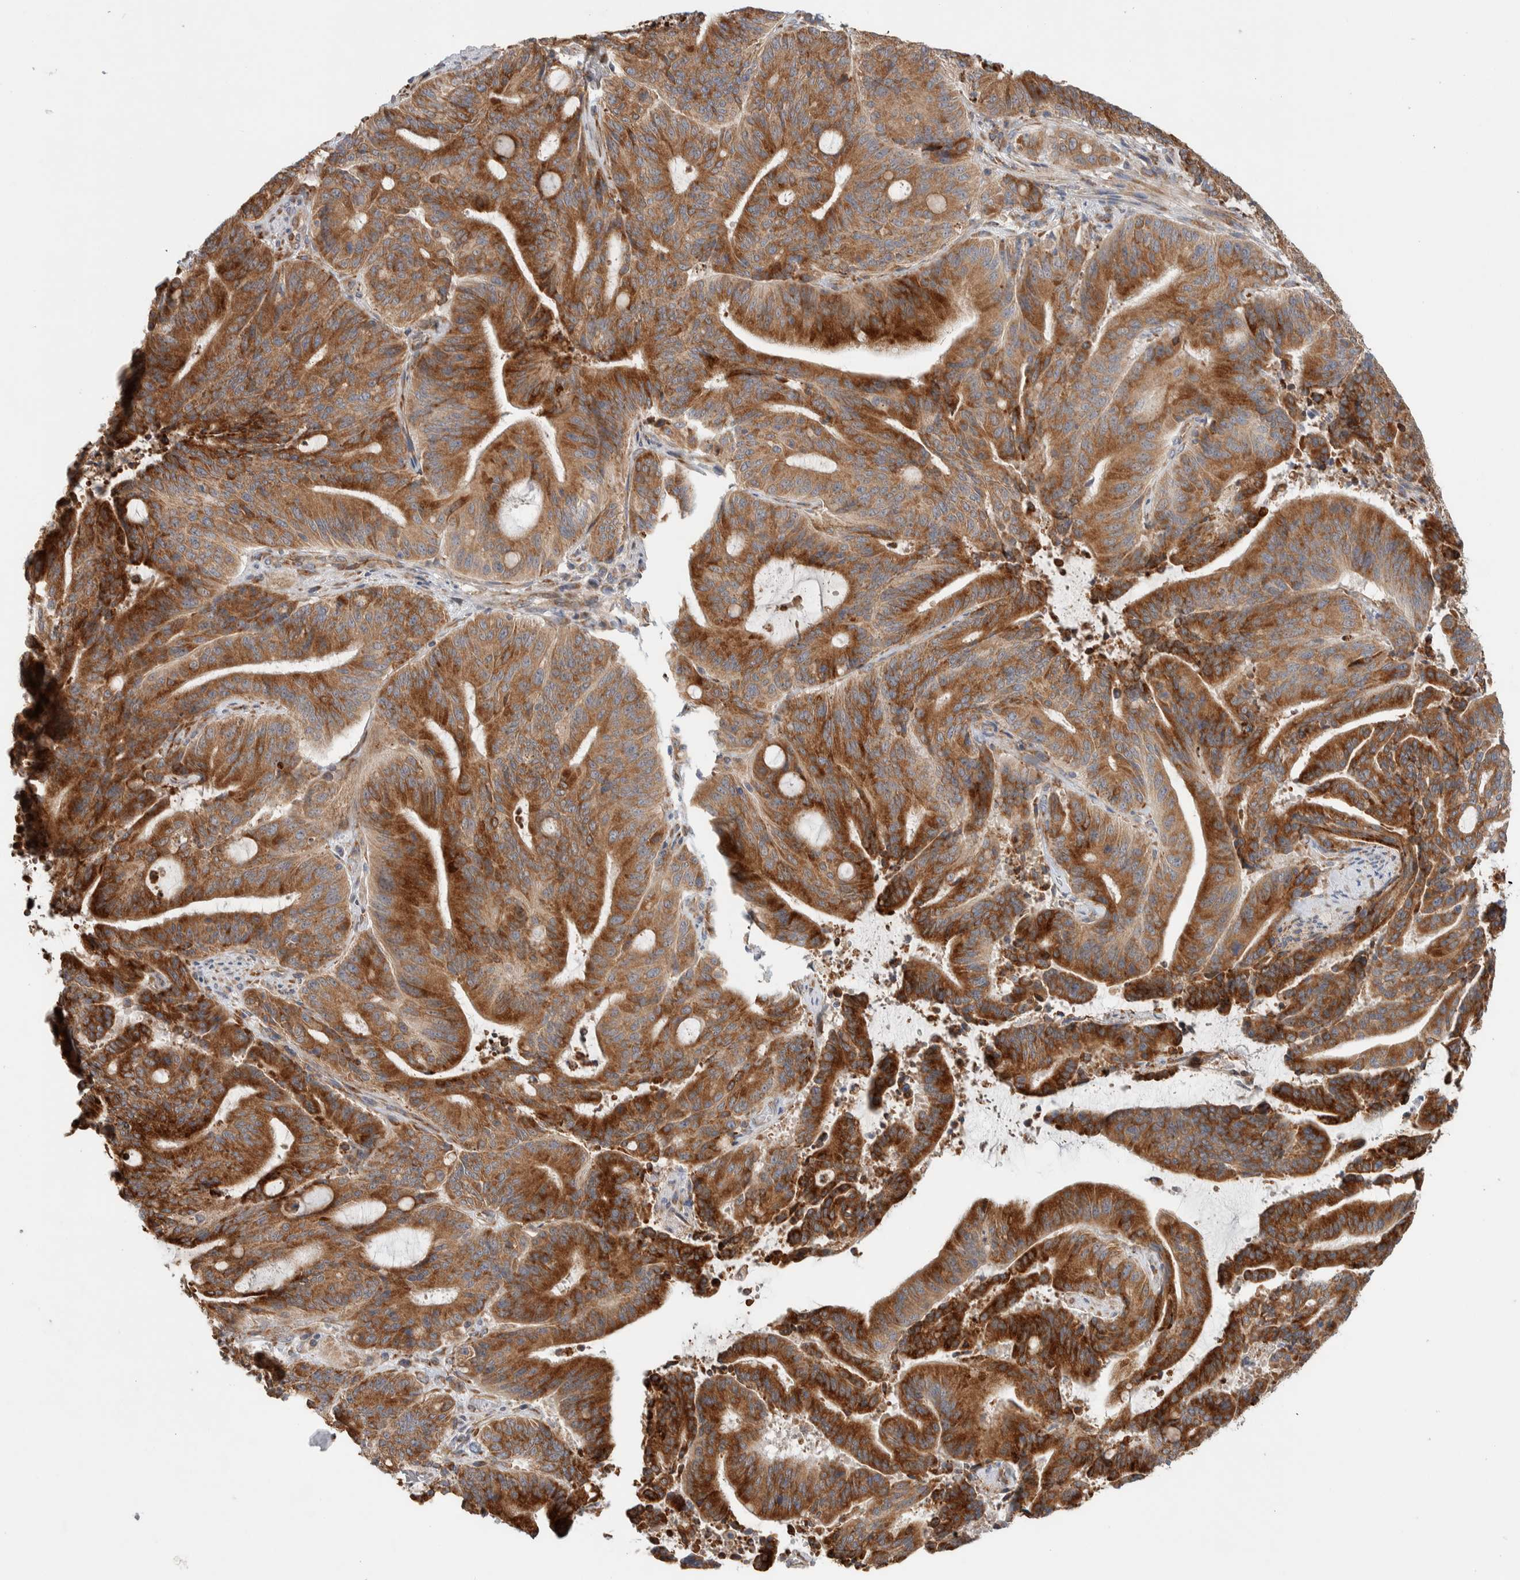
{"staining": {"intensity": "strong", "quantity": ">75%", "location": "cytoplasmic/membranous"}, "tissue": "liver cancer", "cell_type": "Tumor cells", "image_type": "cancer", "snomed": [{"axis": "morphology", "description": "Normal tissue, NOS"}, {"axis": "morphology", "description": "Cholangiocarcinoma"}, {"axis": "topography", "description": "Liver"}, {"axis": "topography", "description": "Peripheral nerve tissue"}], "caption": "Immunohistochemical staining of human liver cancer (cholangiocarcinoma) demonstrates strong cytoplasmic/membranous protein staining in about >75% of tumor cells.", "gene": "ADCY8", "patient": {"sex": "female", "age": 73}}